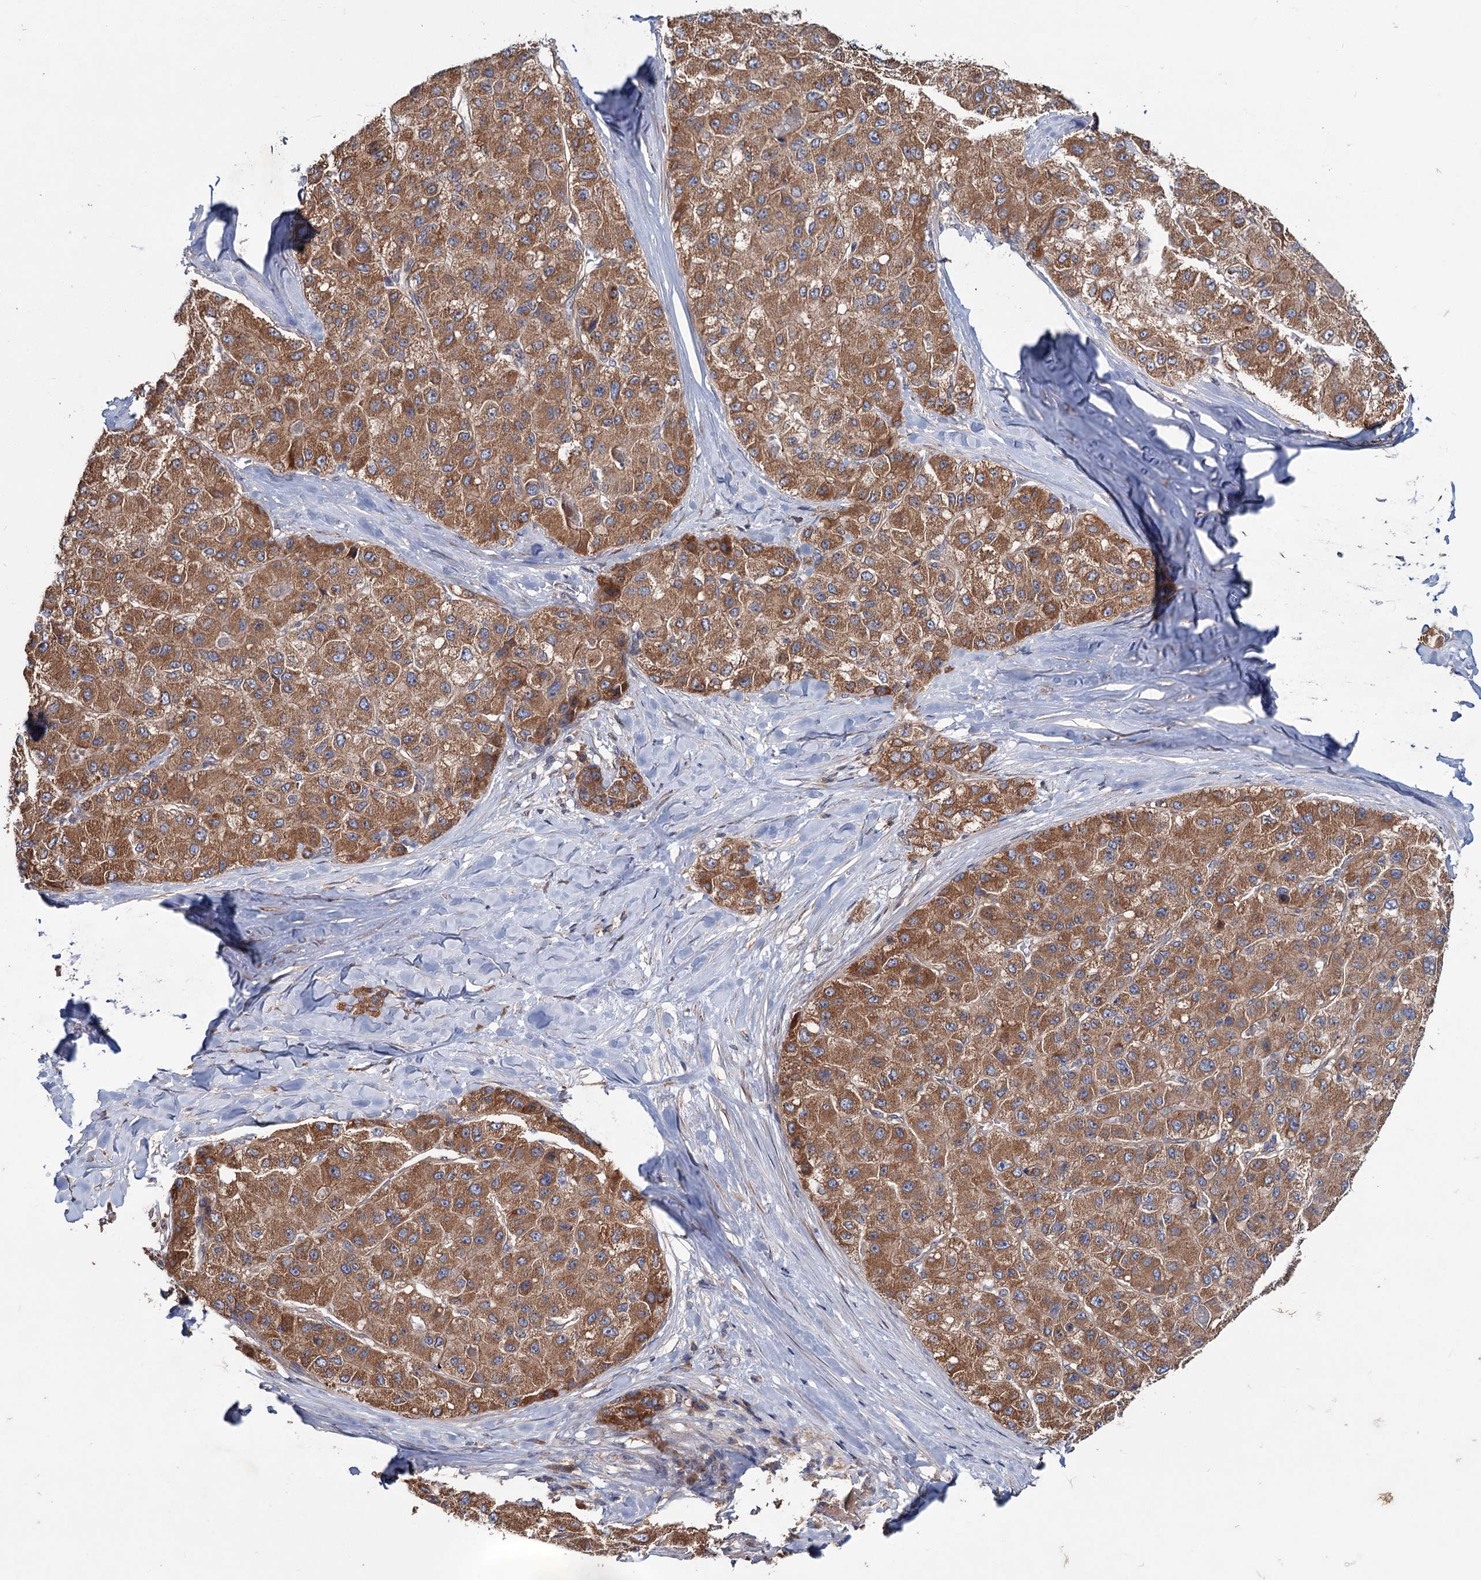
{"staining": {"intensity": "moderate", "quantity": ">75%", "location": "cytoplasmic/membranous"}, "tissue": "liver cancer", "cell_type": "Tumor cells", "image_type": "cancer", "snomed": [{"axis": "morphology", "description": "Carcinoma, Hepatocellular, NOS"}, {"axis": "topography", "description": "Liver"}], "caption": "Liver hepatocellular carcinoma stained for a protein (brown) reveals moderate cytoplasmic/membranous positive positivity in about >75% of tumor cells.", "gene": "MTRR", "patient": {"sex": "male", "age": 80}}